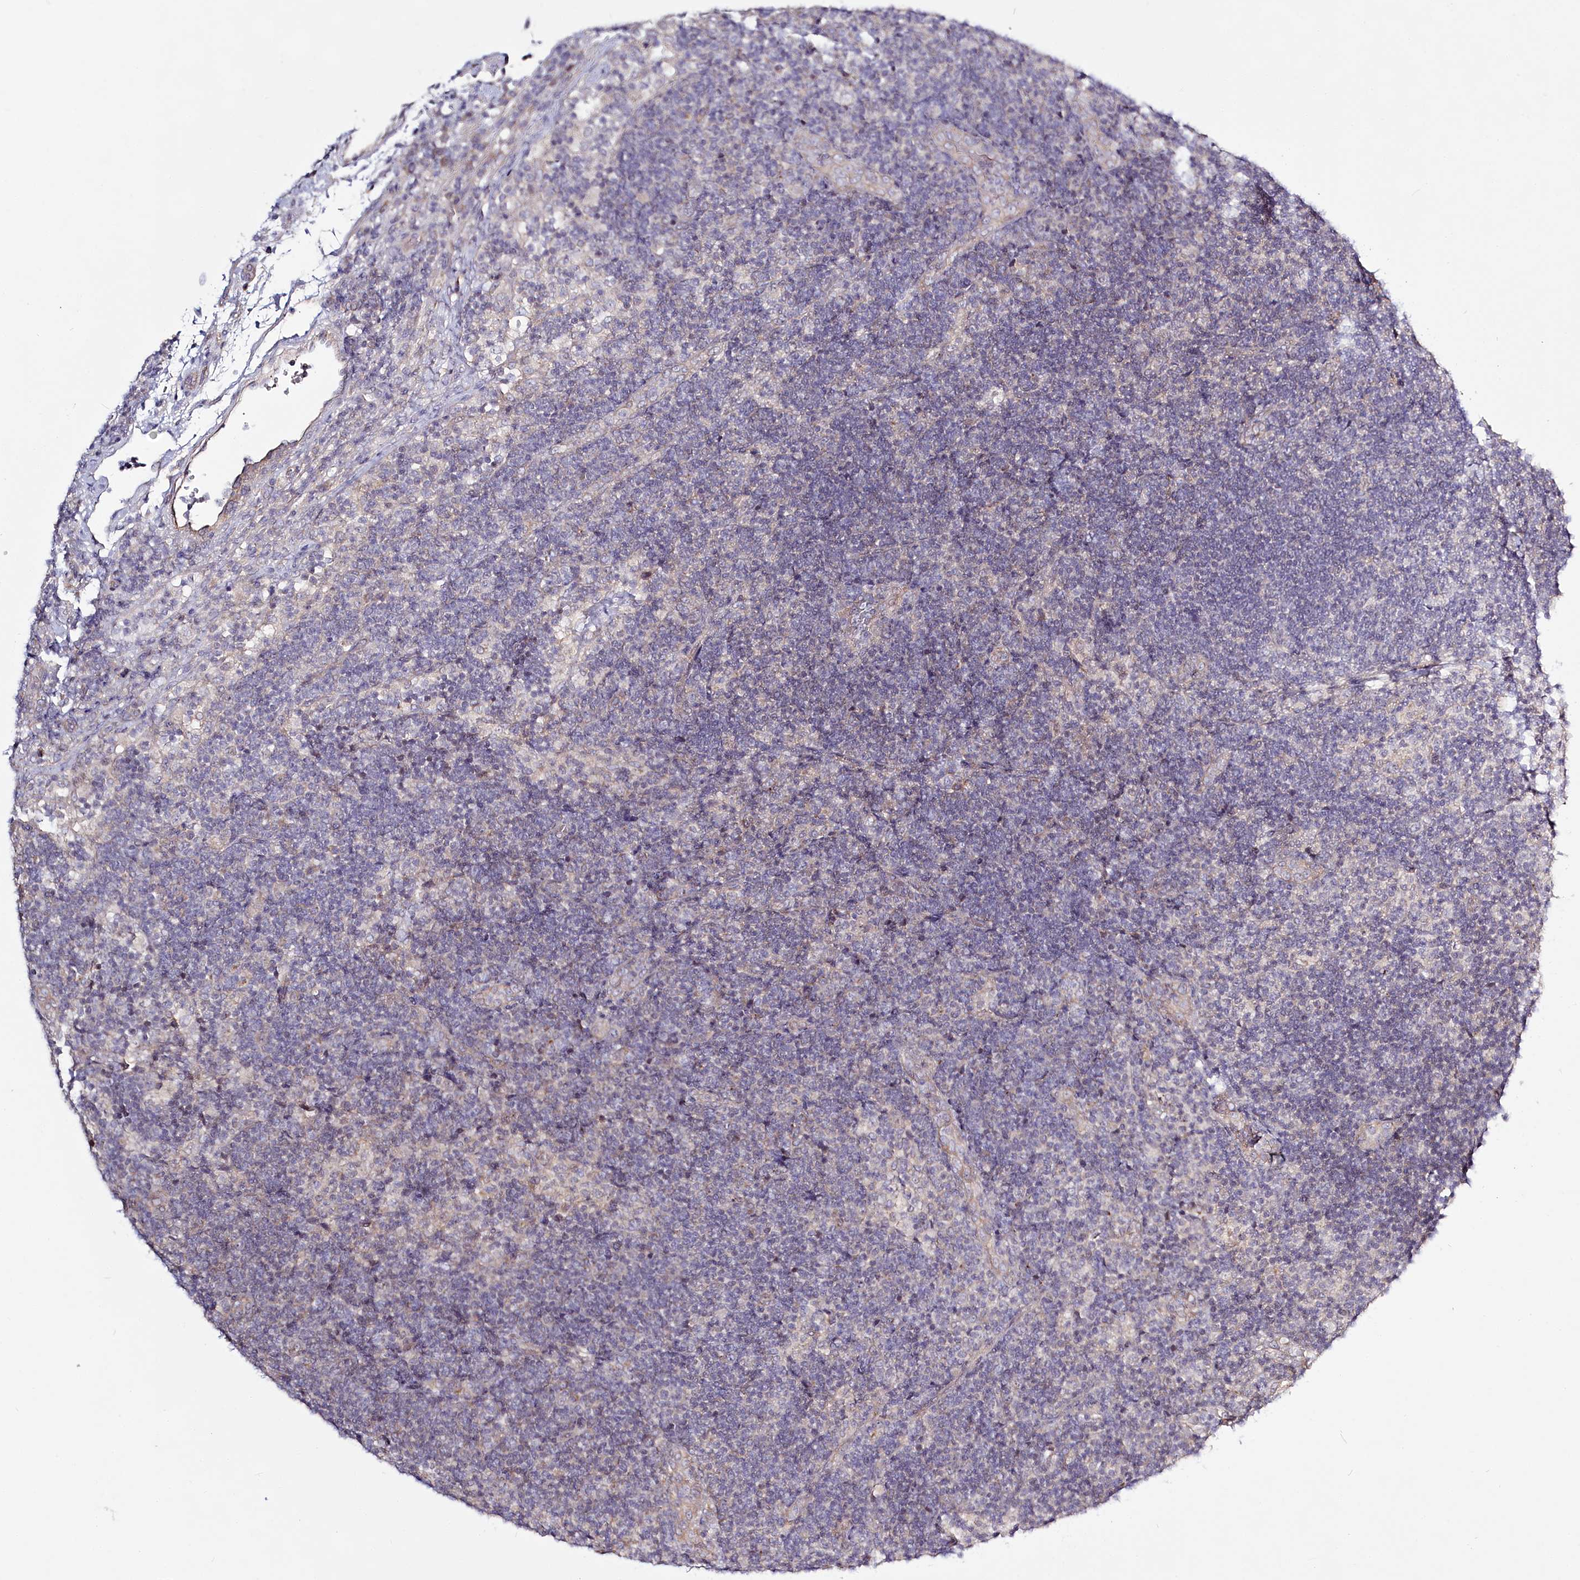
{"staining": {"intensity": "negative", "quantity": "none", "location": "none"}, "tissue": "lymph node", "cell_type": "Germinal center cells", "image_type": "normal", "snomed": [{"axis": "morphology", "description": "Normal tissue, NOS"}, {"axis": "topography", "description": "Lymph node"}], "caption": "The histopathology image exhibits no staining of germinal center cells in unremarkable lymph node. (DAB immunohistochemistry (IHC) with hematoxylin counter stain).", "gene": "SPINK13", "patient": {"sex": "female", "age": 22}}